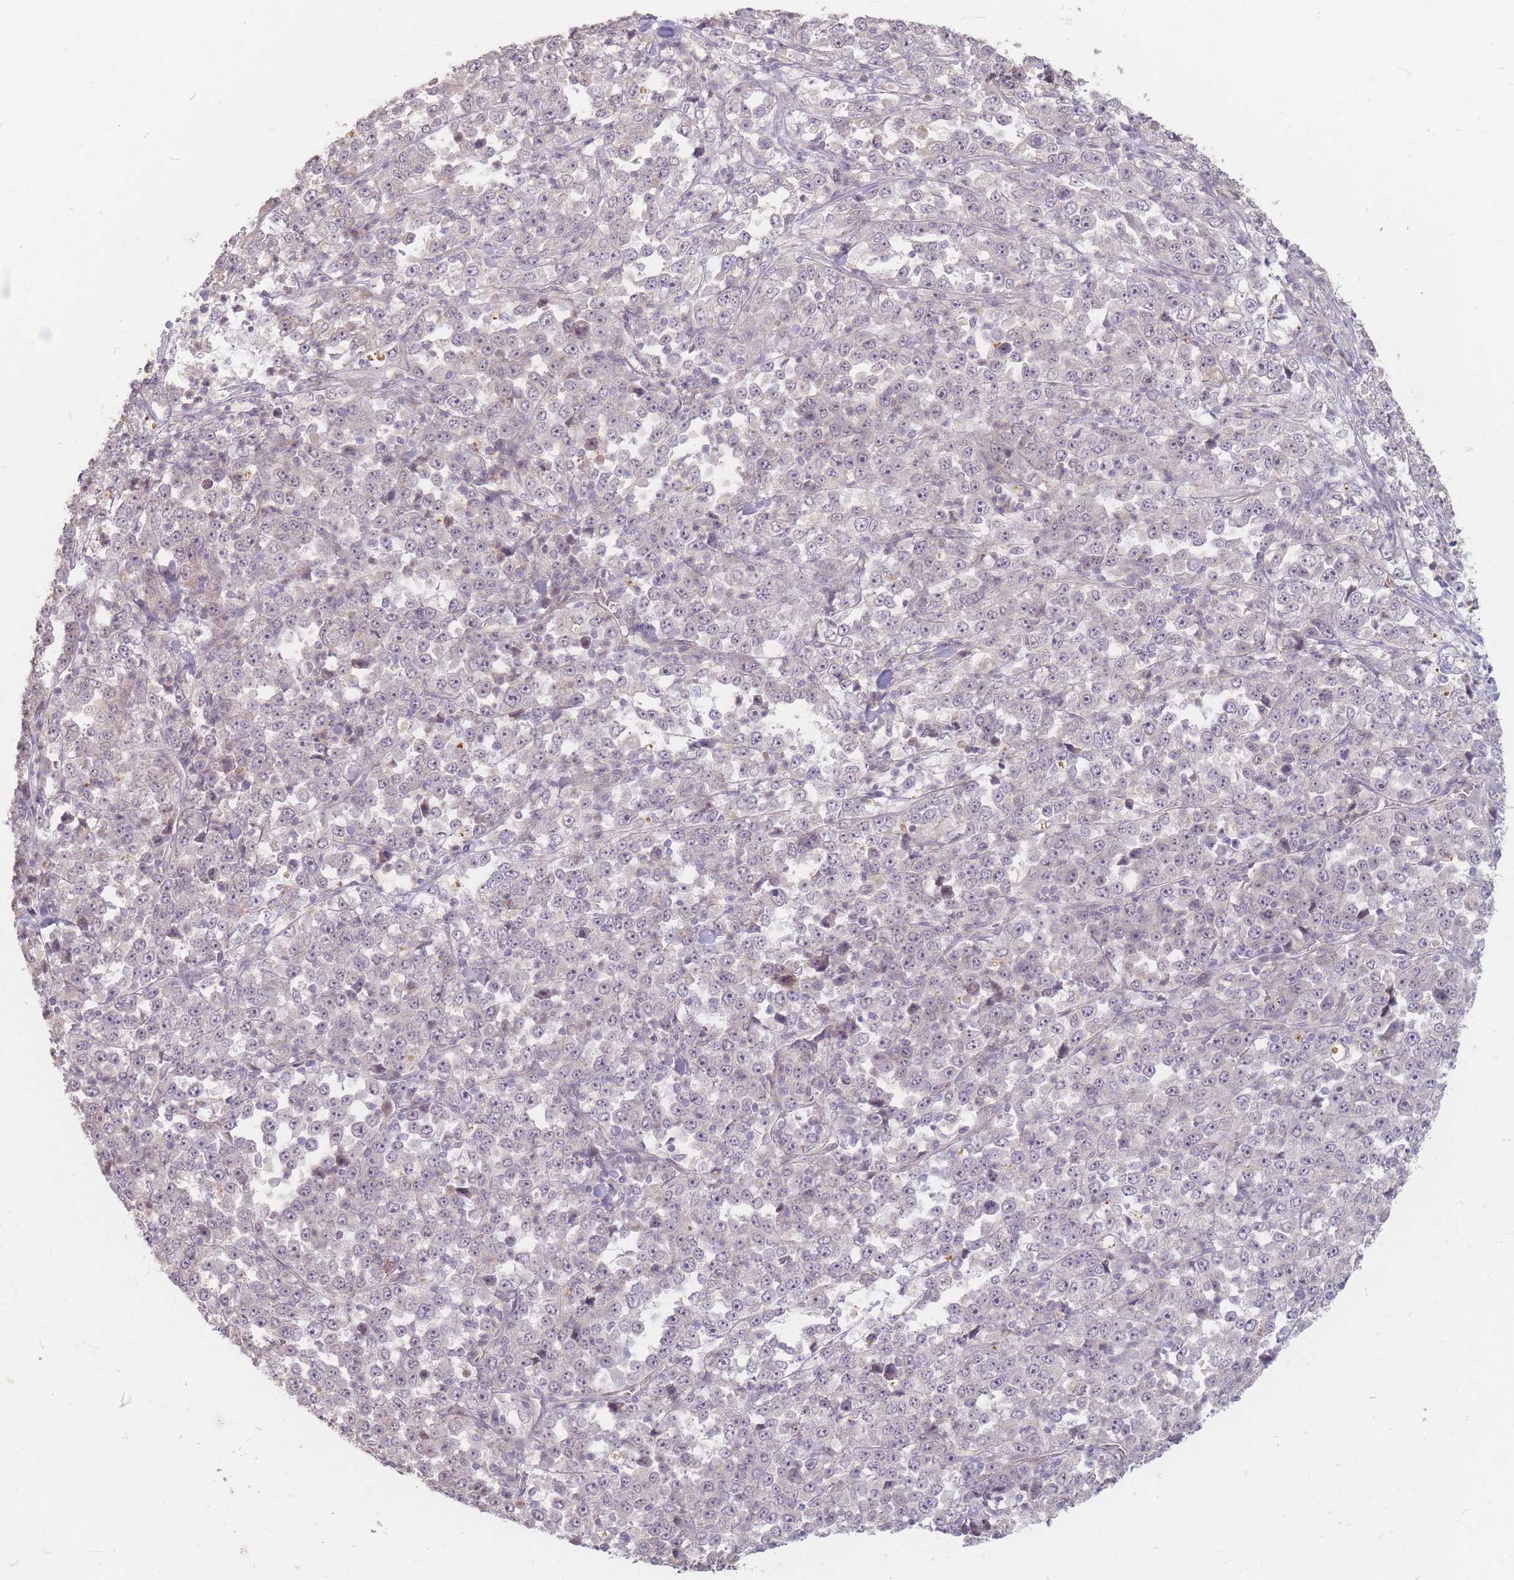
{"staining": {"intensity": "negative", "quantity": "none", "location": "none"}, "tissue": "stomach cancer", "cell_type": "Tumor cells", "image_type": "cancer", "snomed": [{"axis": "morphology", "description": "Normal tissue, NOS"}, {"axis": "morphology", "description": "Adenocarcinoma, NOS"}, {"axis": "topography", "description": "Stomach, upper"}, {"axis": "topography", "description": "Stomach"}], "caption": "IHC histopathology image of stomach adenocarcinoma stained for a protein (brown), which shows no positivity in tumor cells.", "gene": "GABRA6", "patient": {"sex": "male", "age": 59}}